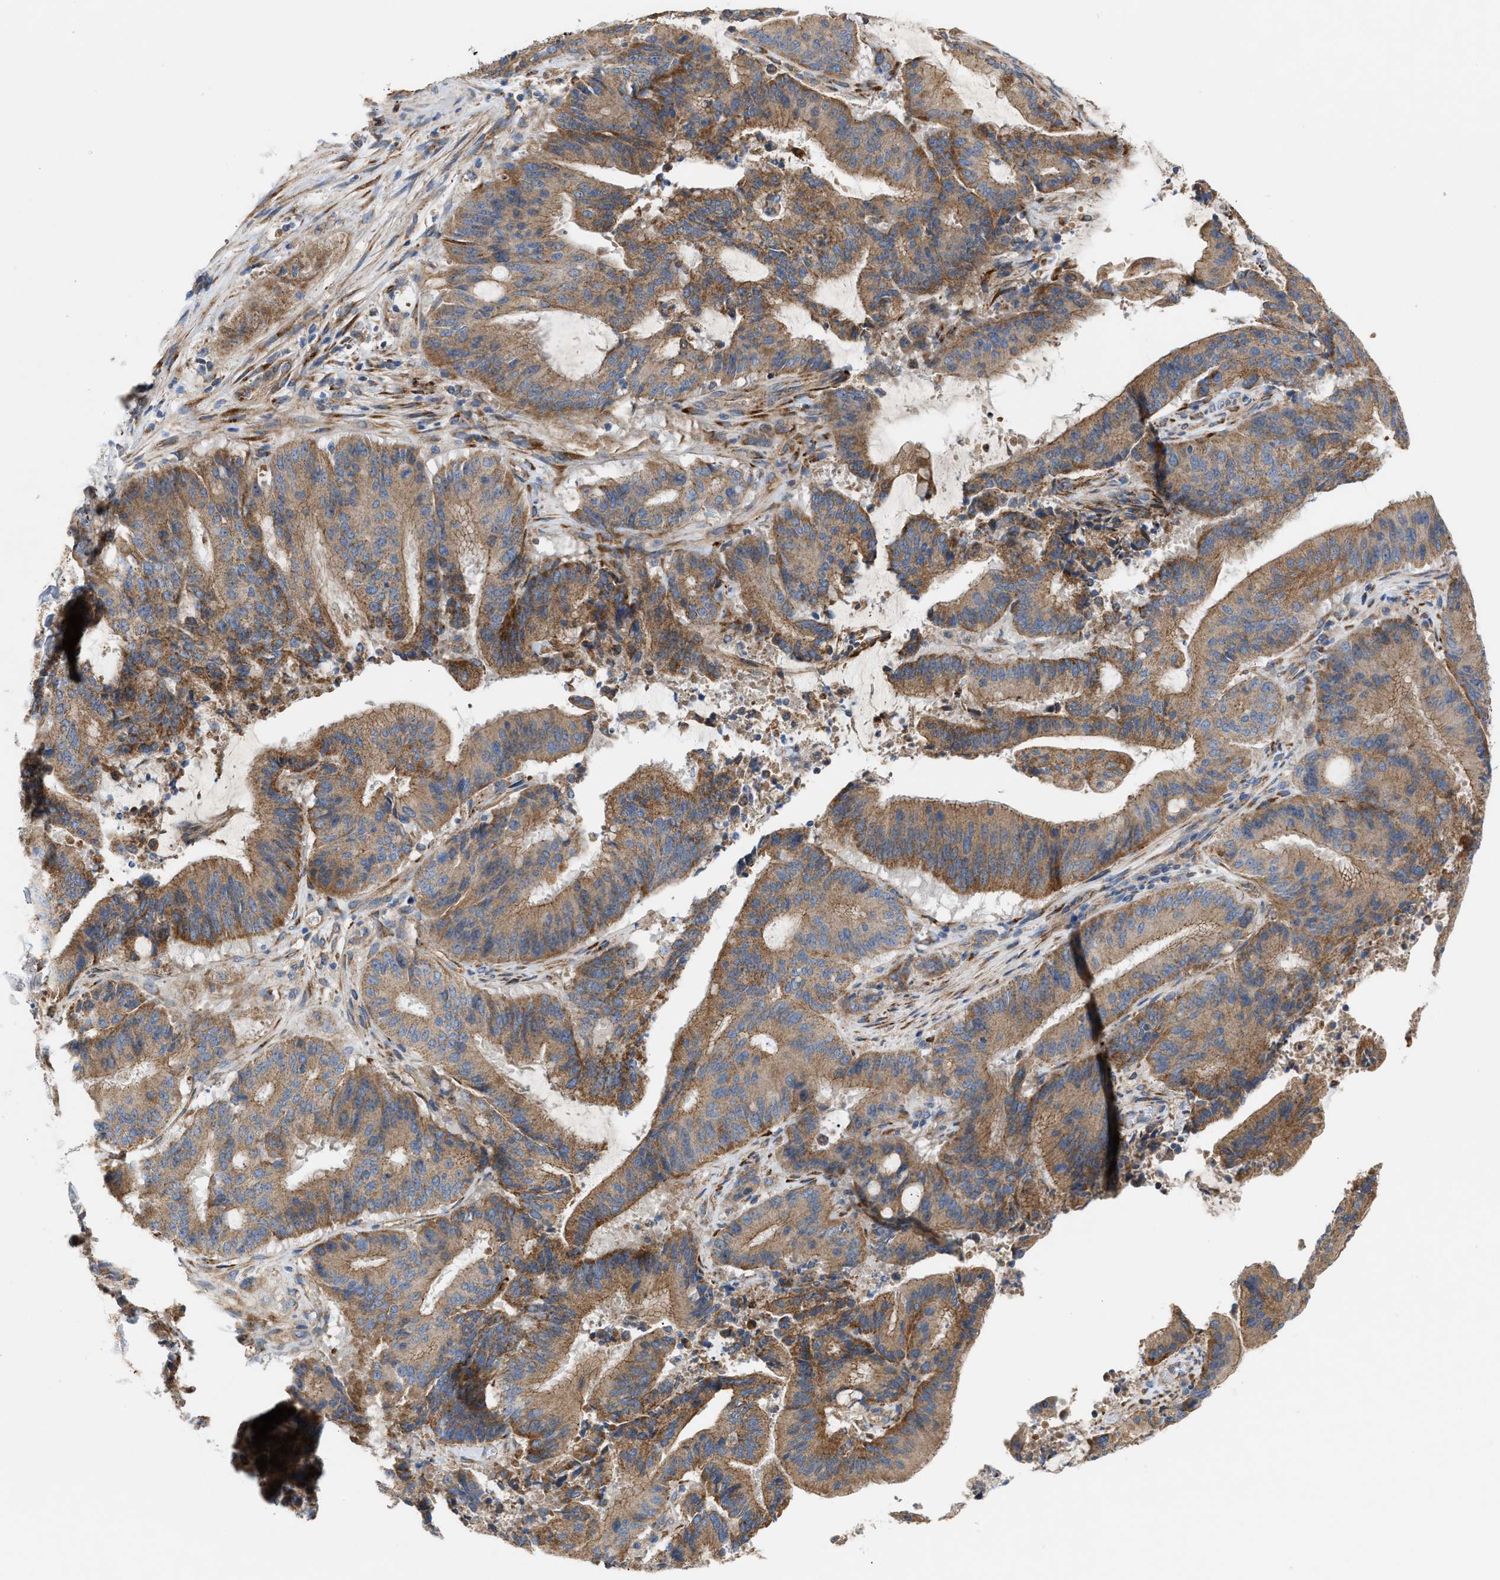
{"staining": {"intensity": "moderate", "quantity": ">75%", "location": "cytoplasmic/membranous"}, "tissue": "liver cancer", "cell_type": "Tumor cells", "image_type": "cancer", "snomed": [{"axis": "morphology", "description": "Normal tissue, NOS"}, {"axis": "morphology", "description": "Cholangiocarcinoma"}, {"axis": "topography", "description": "Liver"}, {"axis": "topography", "description": "Peripheral nerve tissue"}], "caption": "Immunohistochemistry (IHC) photomicrograph of neoplastic tissue: human liver cancer (cholangiocarcinoma) stained using IHC reveals medium levels of moderate protein expression localized specifically in the cytoplasmic/membranous of tumor cells, appearing as a cytoplasmic/membranous brown color.", "gene": "OXSM", "patient": {"sex": "female", "age": 73}}